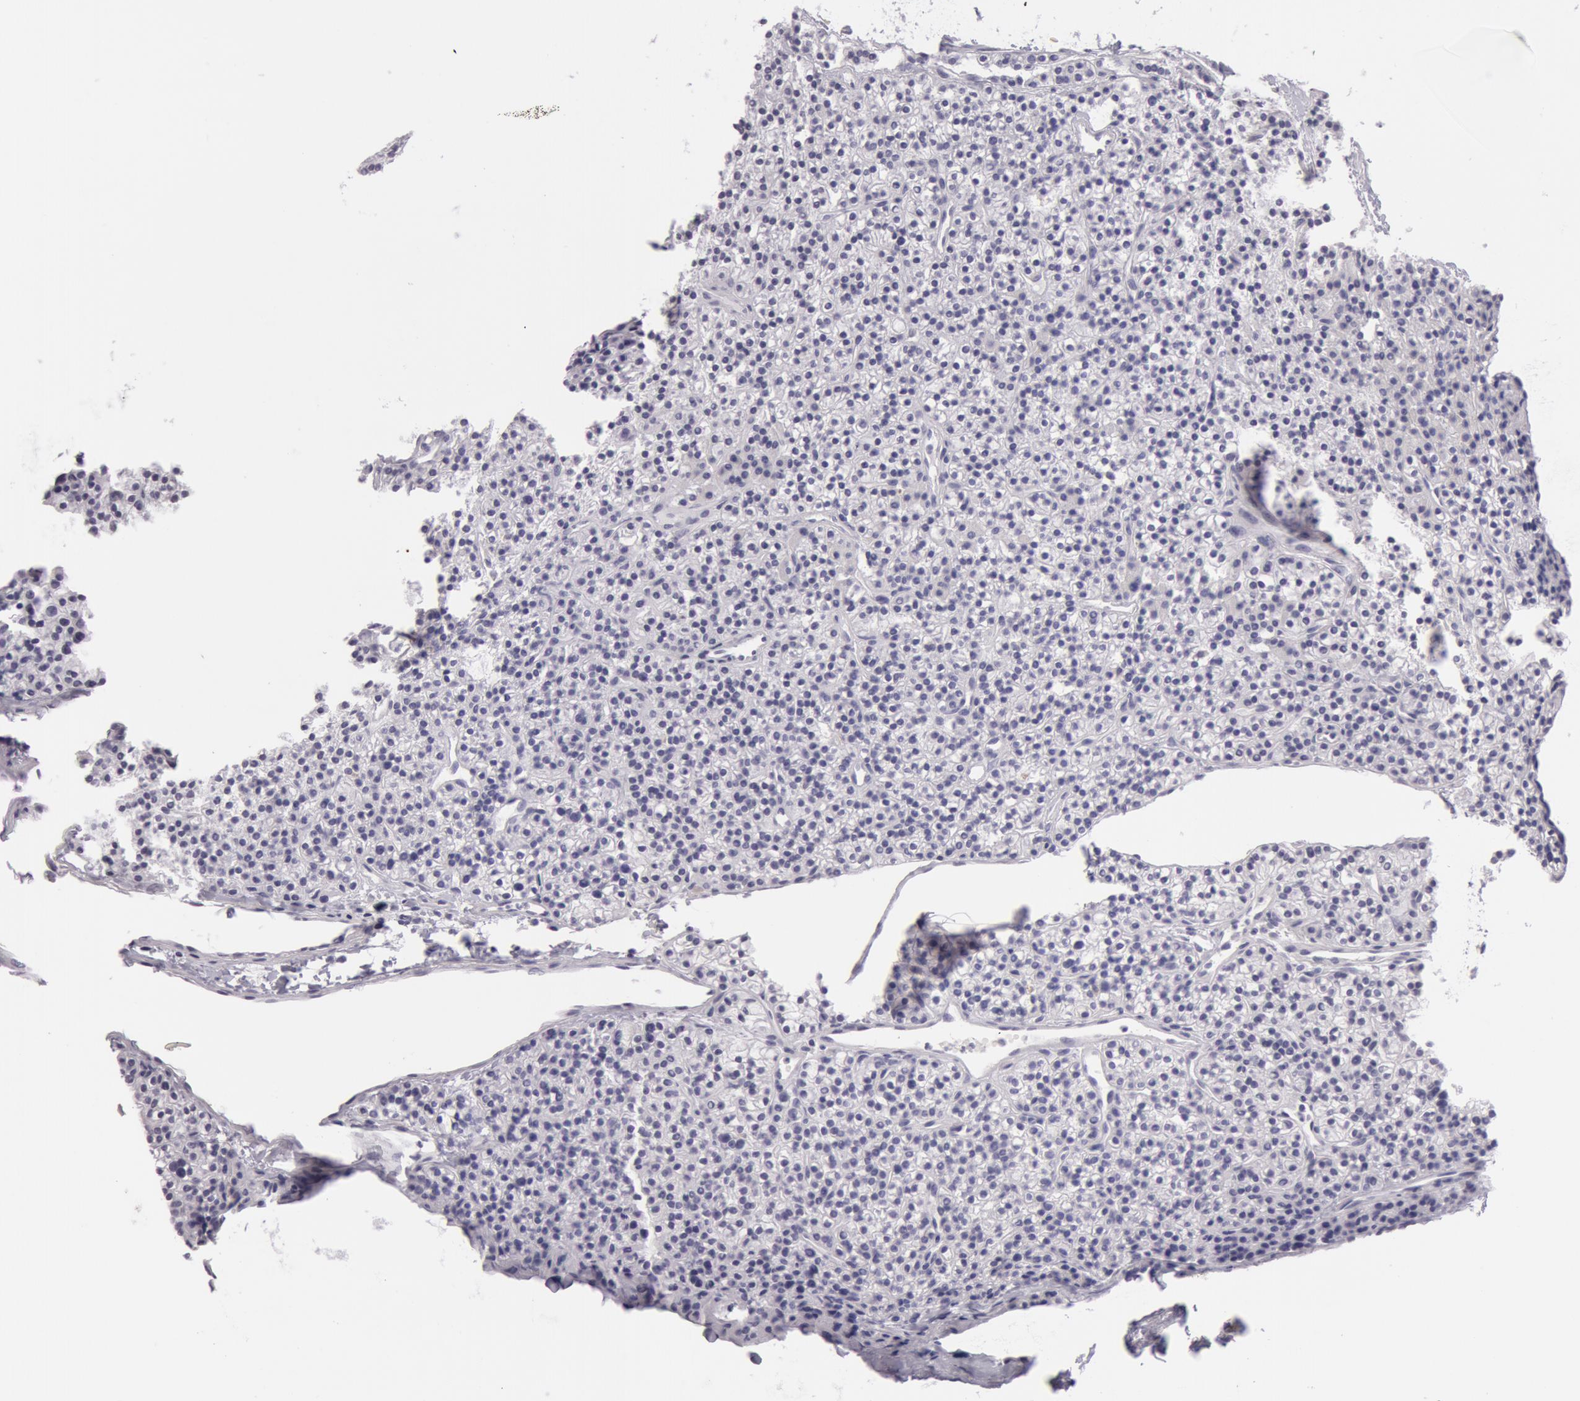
{"staining": {"intensity": "negative", "quantity": "none", "location": "none"}, "tissue": "parathyroid gland", "cell_type": "Glandular cells", "image_type": "normal", "snomed": [{"axis": "morphology", "description": "Normal tissue, NOS"}, {"axis": "topography", "description": "Parathyroid gland"}], "caption": "This is an immunohistochemistry micrograph of unremarkable human parathyroid gland. There is no expression in glandular cells.", "gene": "AMACR", "patient": {"sex": "female", "age": 45}}